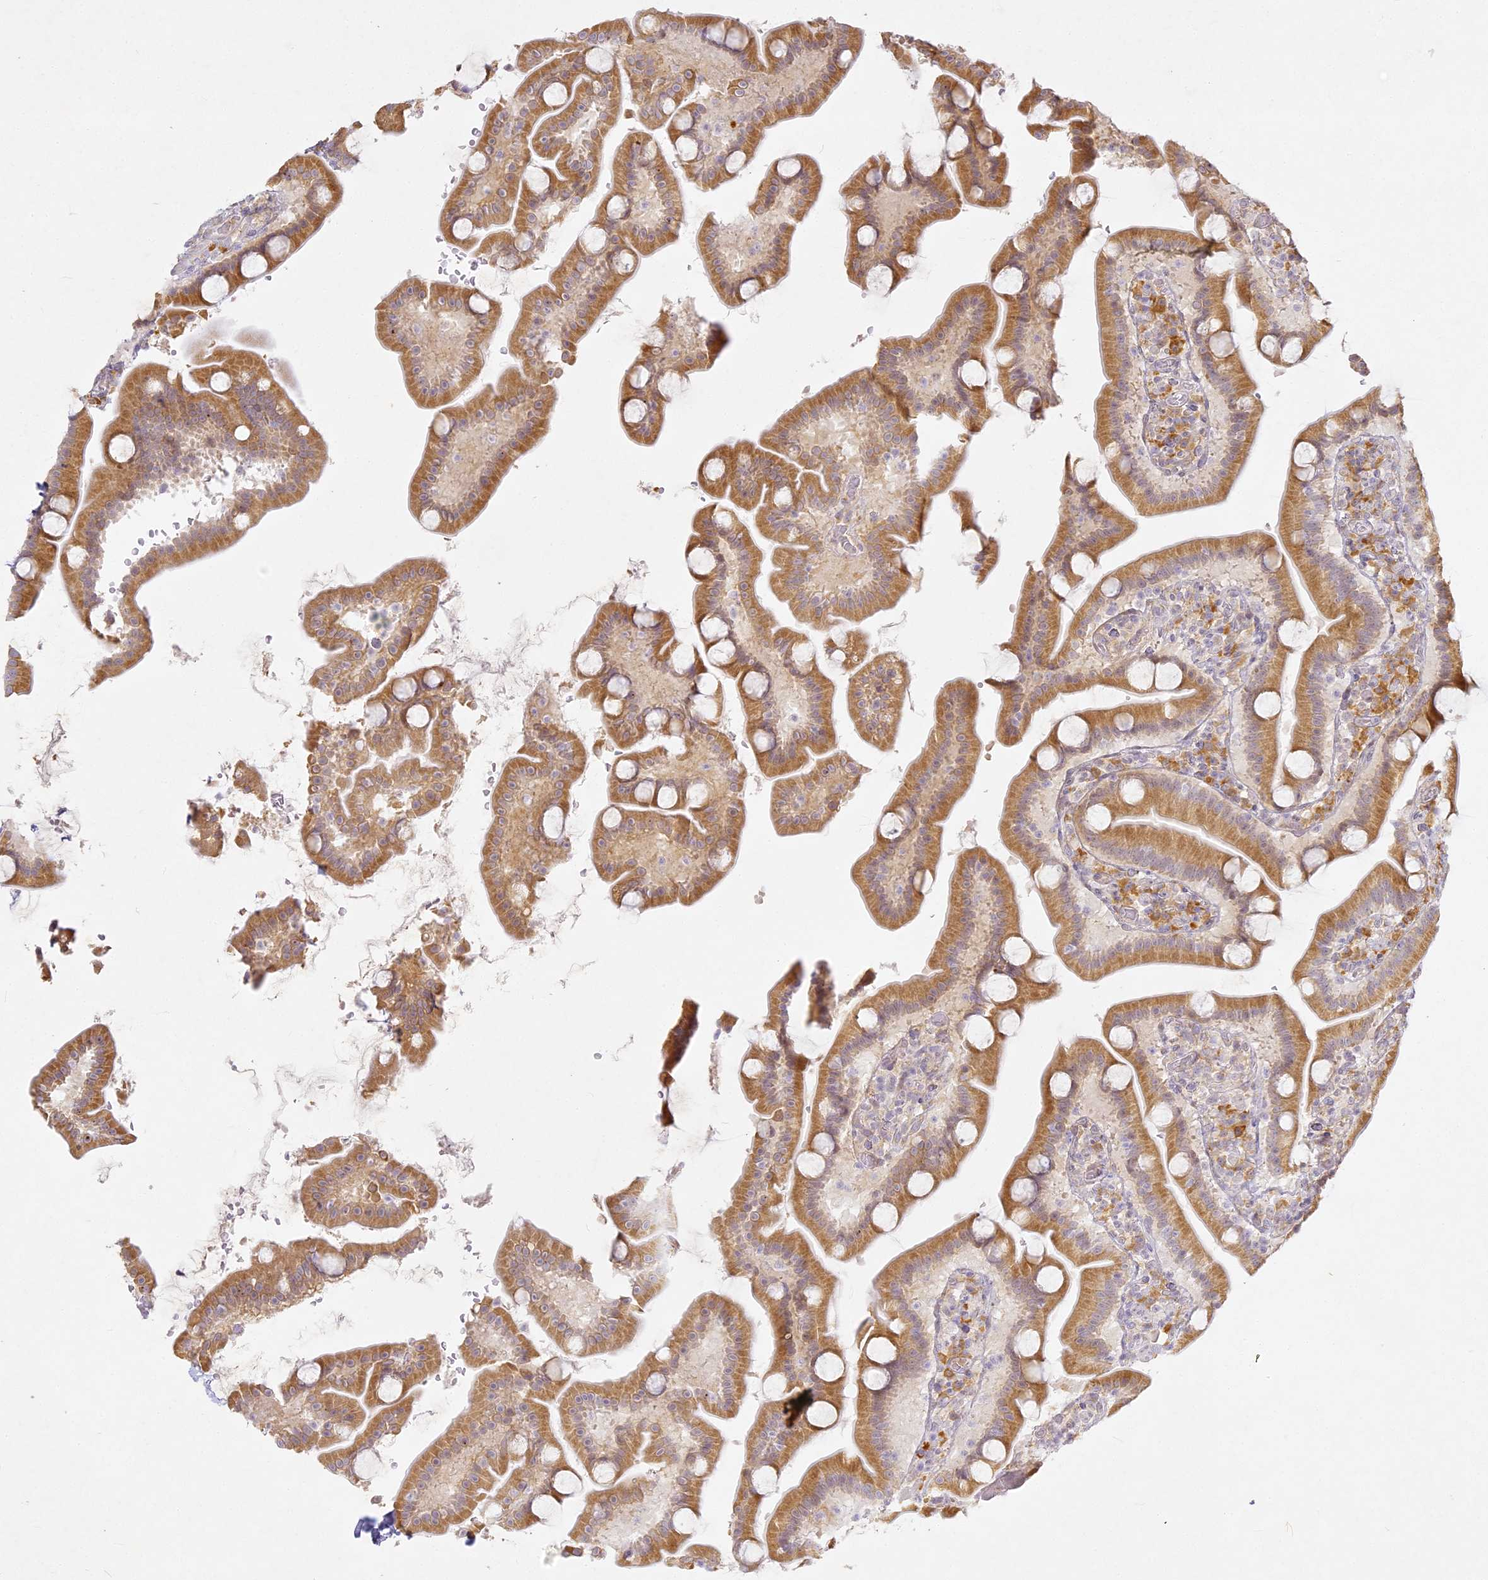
{"staining": {"intensity": "moderate", "quantity": ">75%", "location": "cytoplasmic/membranous"}, "tissue": "duodenum", "cell_type": "Glandular cells", "image_type": "normal", "snomed": [{"axis": "morphology", "description": "Normal tissue, NOS"}, {"axis": "topography", "description": "Duodenum"}], "caption": "This photomicrograph displays IHC staining of benign duodenum, with medium moderate cytoplasmic/membranous positivity in about >75% of glandular cells.", "gene": "SLC30A5", "patient": {"sex": "male", "age": 55}}